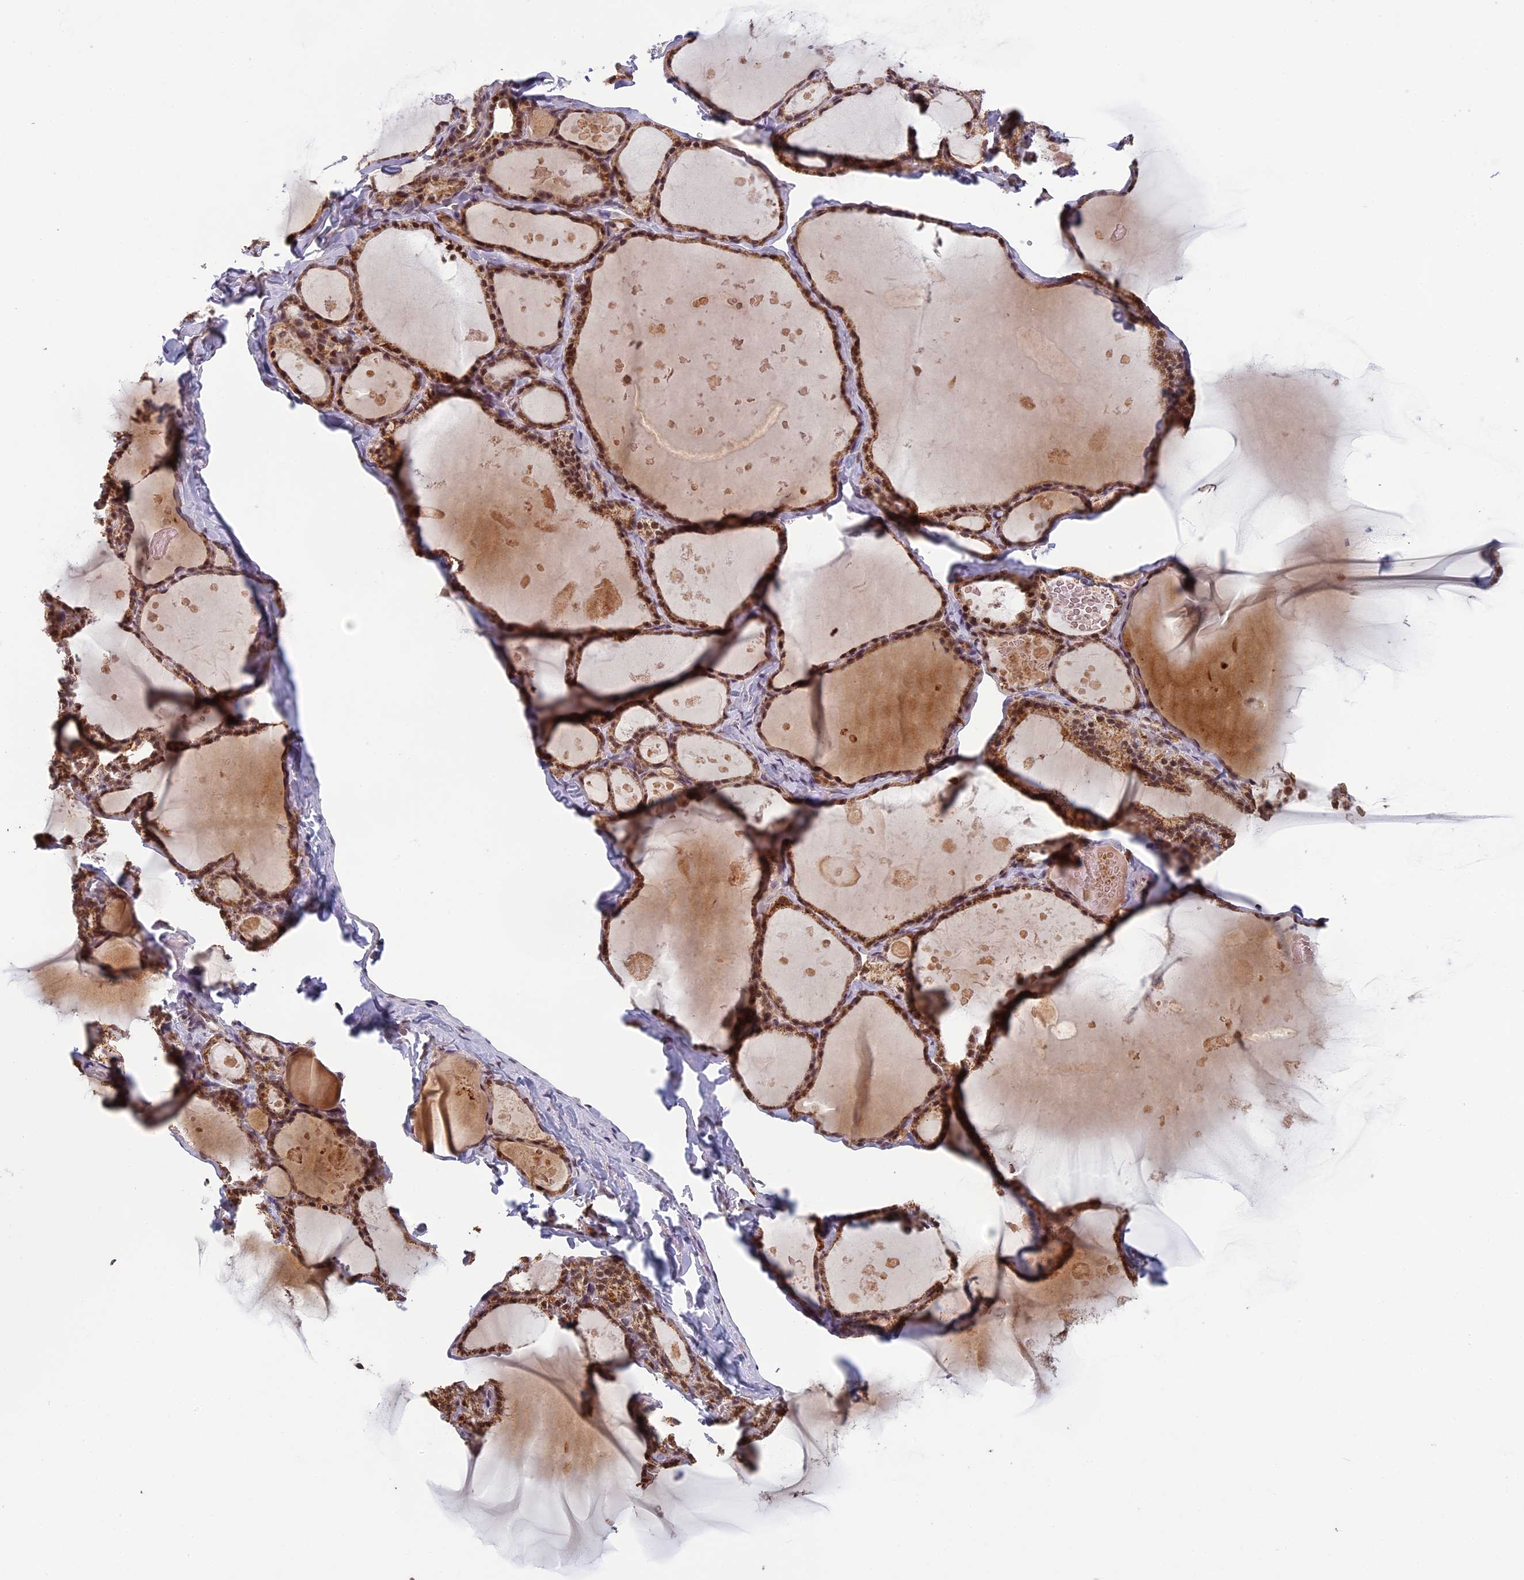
{"staining": {"intensity": "moderate", "quantity": ">75%", "location": "cytoplasmic/membranous,nuclear"}, "tissue": "thyroid gland", "cell_type": "Glandular cells", "image_type": "normal", "snomed": [{"axis": "morphology", "description": "Normal tissue, NOS"}, {"axis": "topography", "description": "Thyroid gland"}], "caption": "Benign thyroid gland shows moderate cytoplasmic/membranous,nuclear expression in about >75% of glandular cells (Stains: DAB in brown, nuclei in blue, Microscopy: brightfield microscopy at high magnification)..", "gene": "MORF4L1", "patient": {"sex": "male", "age": 56}}